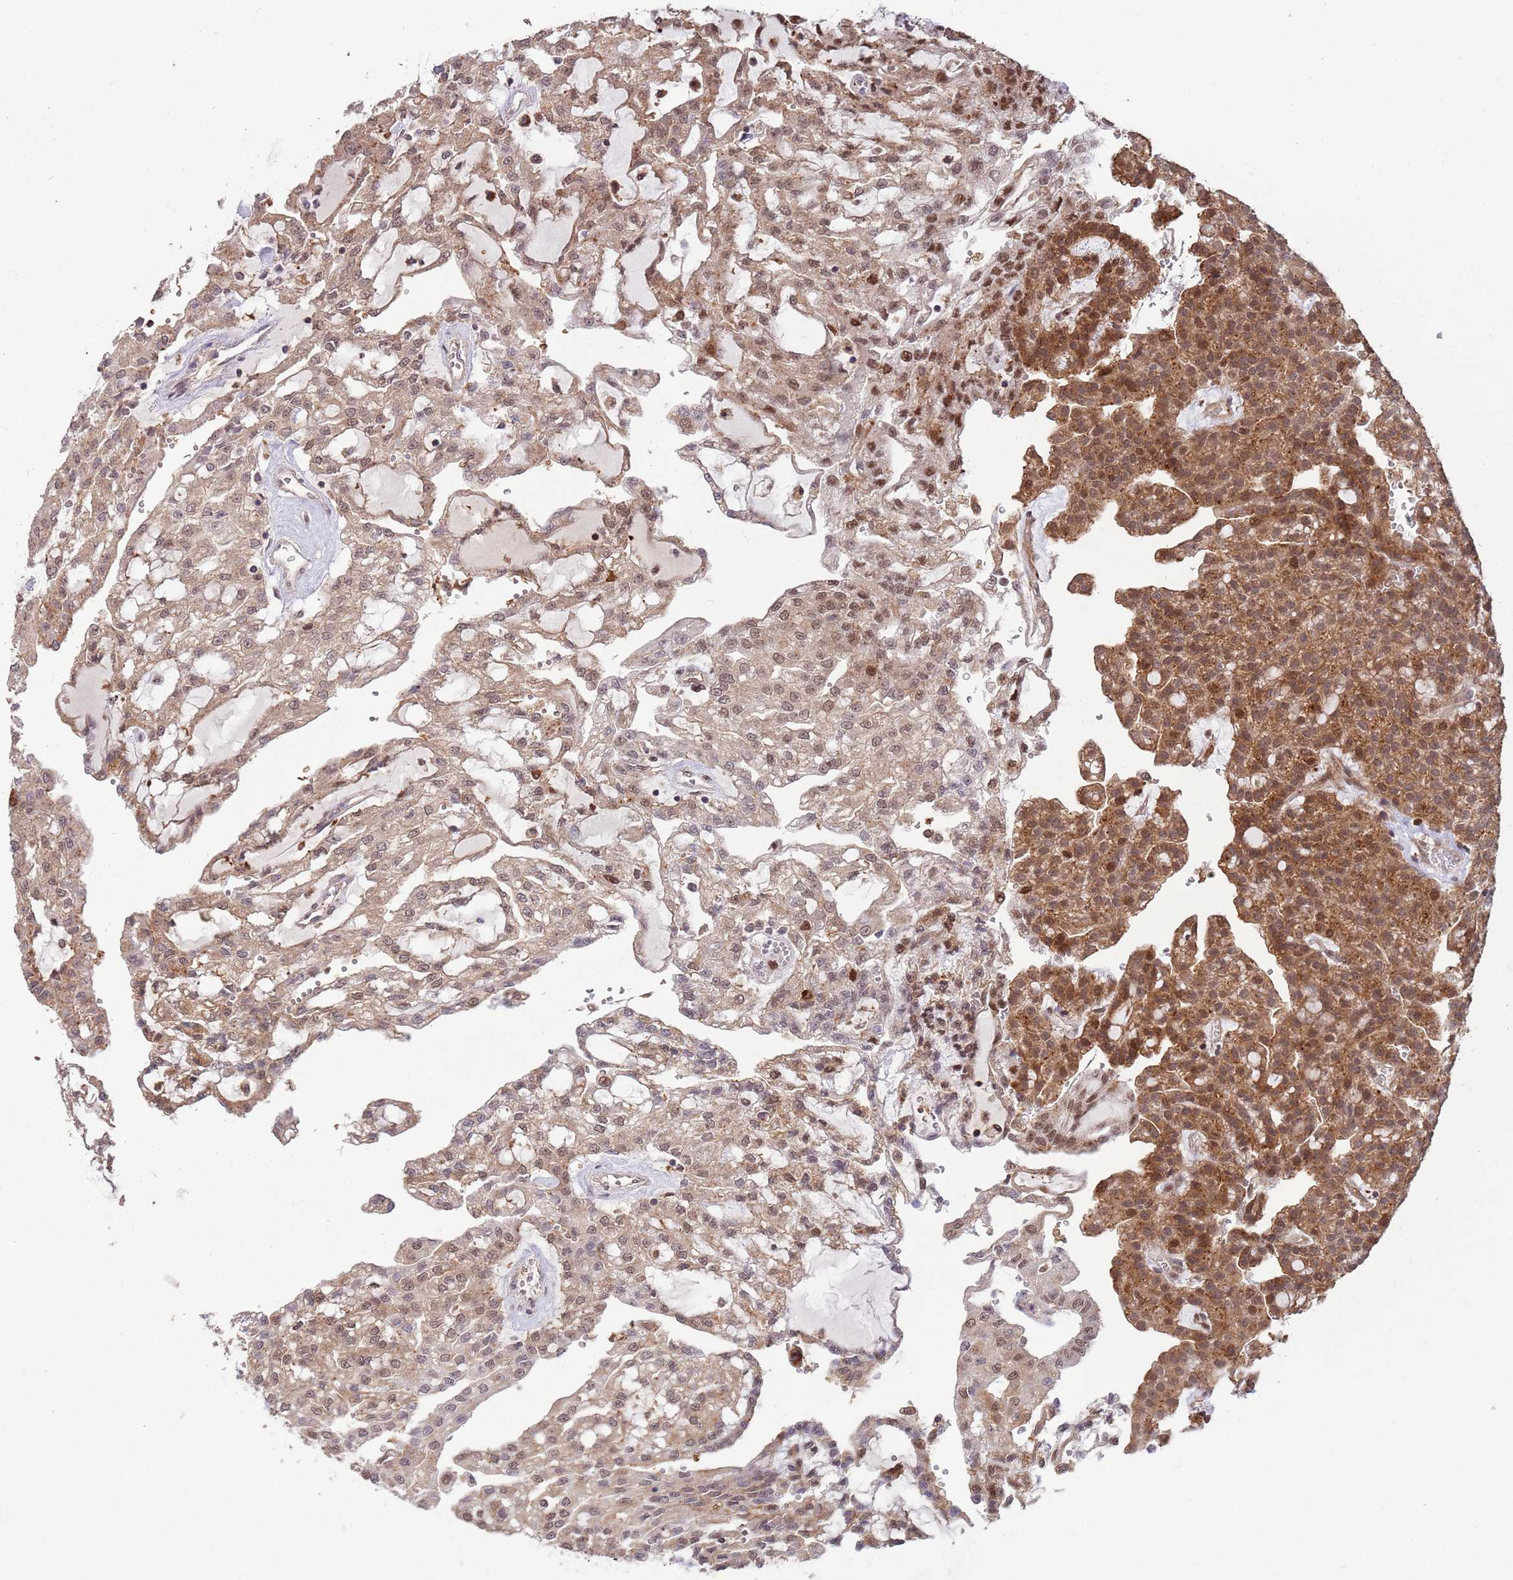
{"staining": {"intensity": "moderate", "quantity": "25%-75%", "location": "cytoplasmic/membranous,nuclear"}, "tissue": "renal cancer", "cell_type": "Tumor cells", "image_type": "cancer", "snomed": [{"axis": "morphology", "description": "Adenocarcinoma, NOS"}, {"axis": "topography", "description": "Kidney"}], "caption": "IHC image of neoplastic tissue: human renal cancer (adenocarcinoma) stained using immunohistochemistry shows medium levels of moderate protein expression localized specifically in the cytoplasmic/membranous and nuclear of tumor cells, appearing as a cytoplasmic/membranous and nuclear brown color.", "gene": "SALL1", "patient": {"sex": "male", "age": 63}}